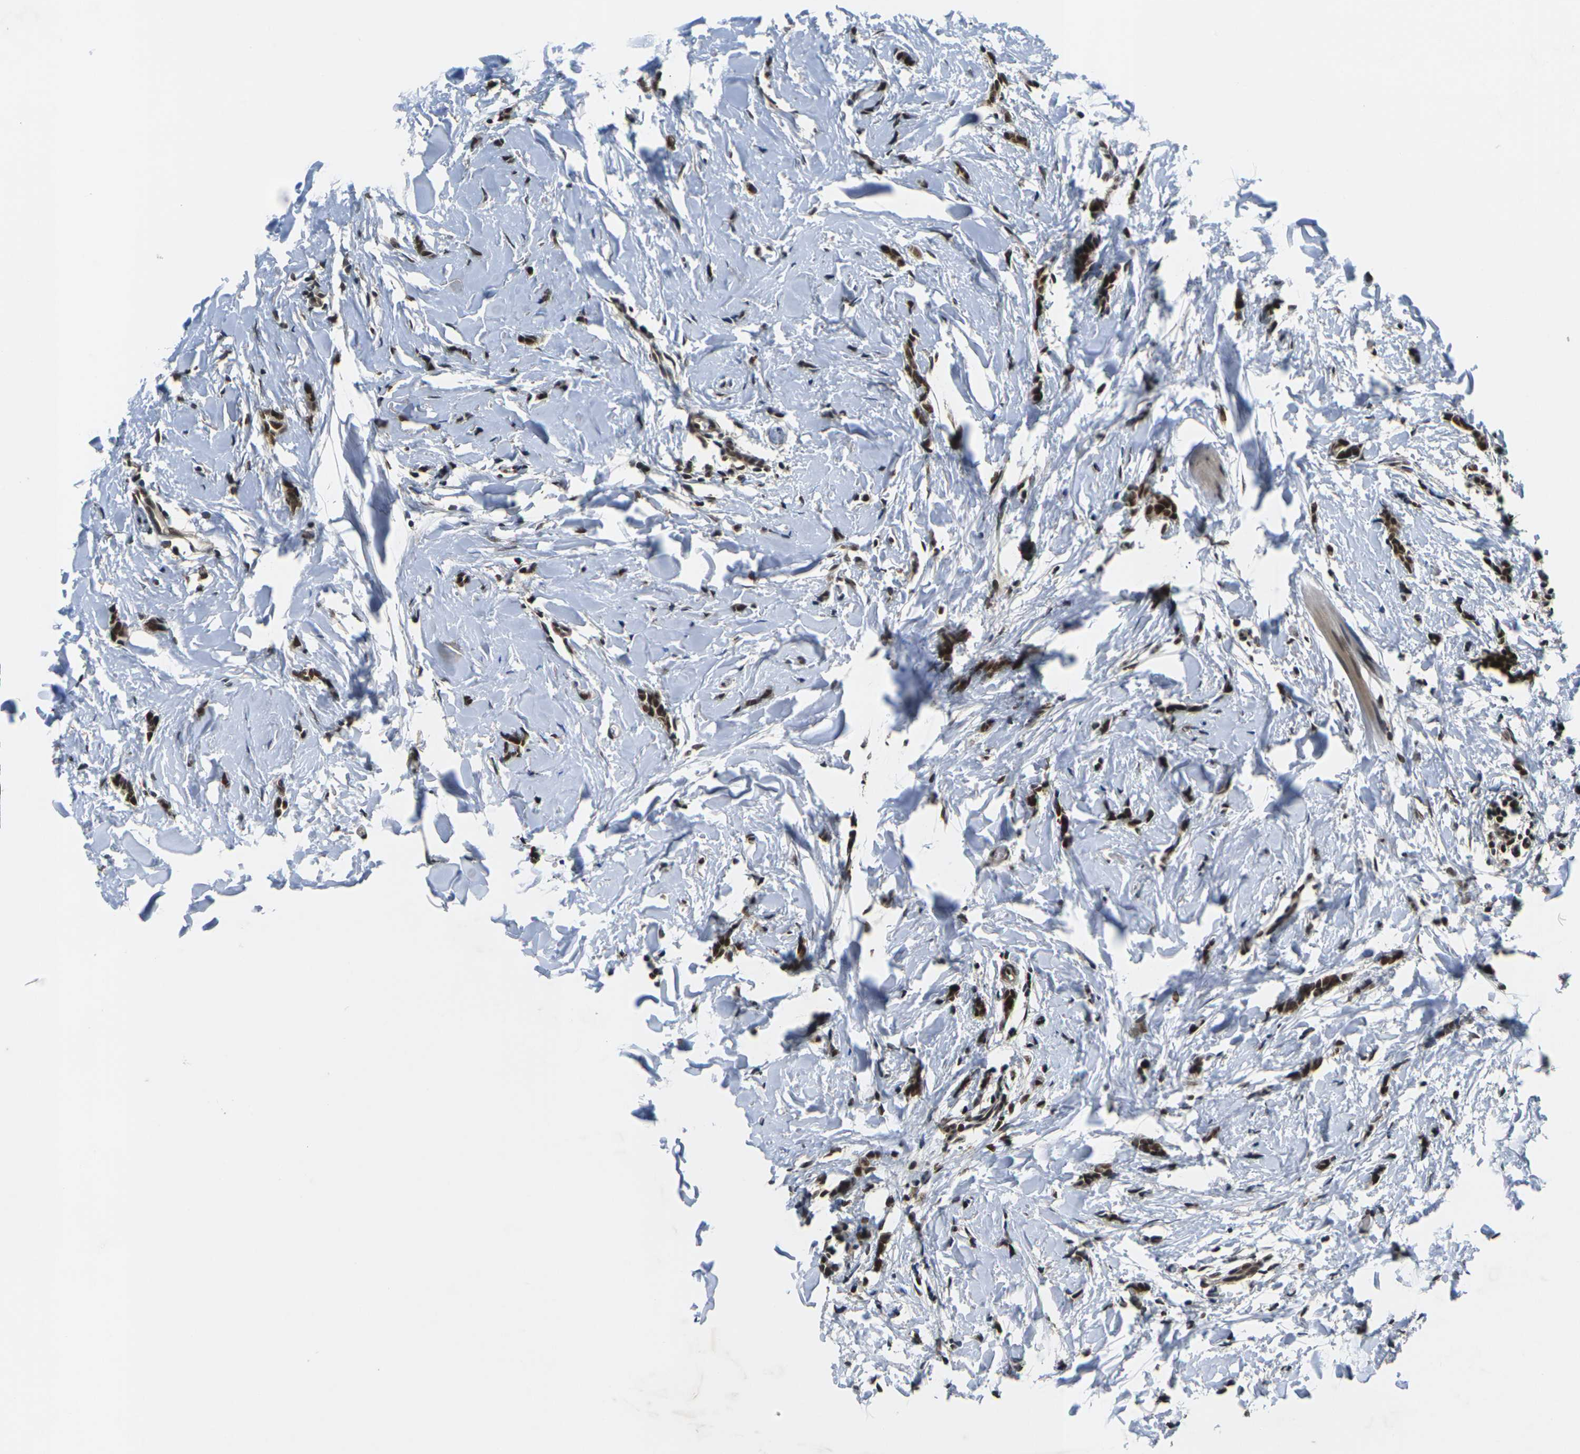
{"staining": {"intensity": "strong", "quantity": ">75%", "location": "nuclear"}, "tissue": "breast cancer", "cell_type": "Tumor cells", "image_type": "cancer", "snomed": [{"axis": "morphology", "description": "Lobular carcinoma"}, {"axis": "topography", "description": "Skin"}, {"axis": "topography", "description": "Breast"}], "caption": "This micrograph displays IHC staining of human lobular carcinoma (breast), with high strong nuclear expression in about >75% of tumor cells.", "gene": "NELFA", "patient": {"sex": "female", "age": 46}}